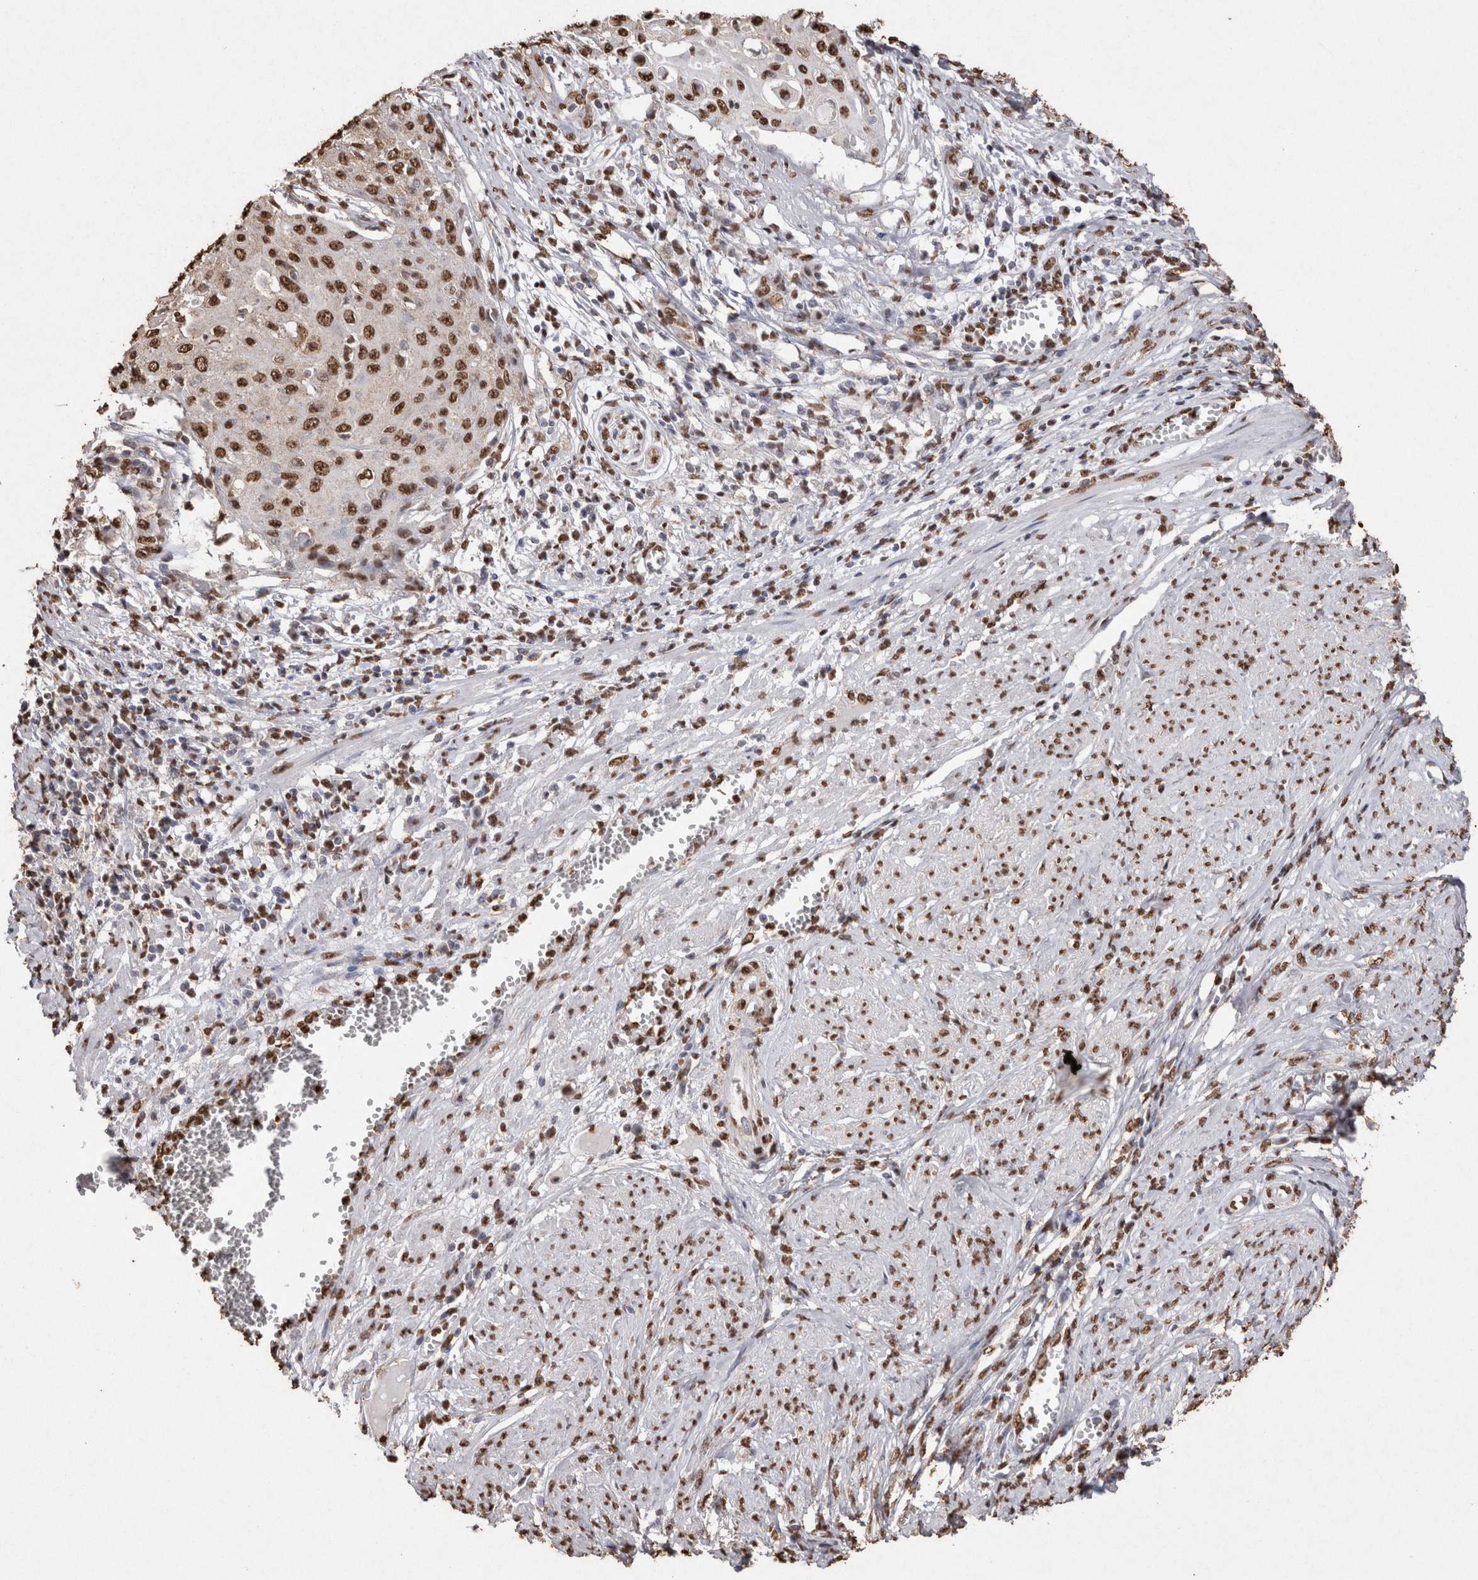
{"staining": {"intensity": "moderate", "quantity": ">75%", "location": "nuclear"}, "tissue": "cervical cancer", "cell_type": "Tumor cells", "image_type": "cancer", "snomed": [{"axis": "morphology", "description": "Squamous cell carcinoma, NOS"}, {"axis": "topography", "description": "Cervix"}], "caption": "Squamous cell carcinoma (cervical) tissue exhibits moderate nuclear staining in approximately >75% of tumor cells, visualized by immunohistochemistry.", "gene": "NTHL1", "patient": {"sex": "female", "age": 39}}